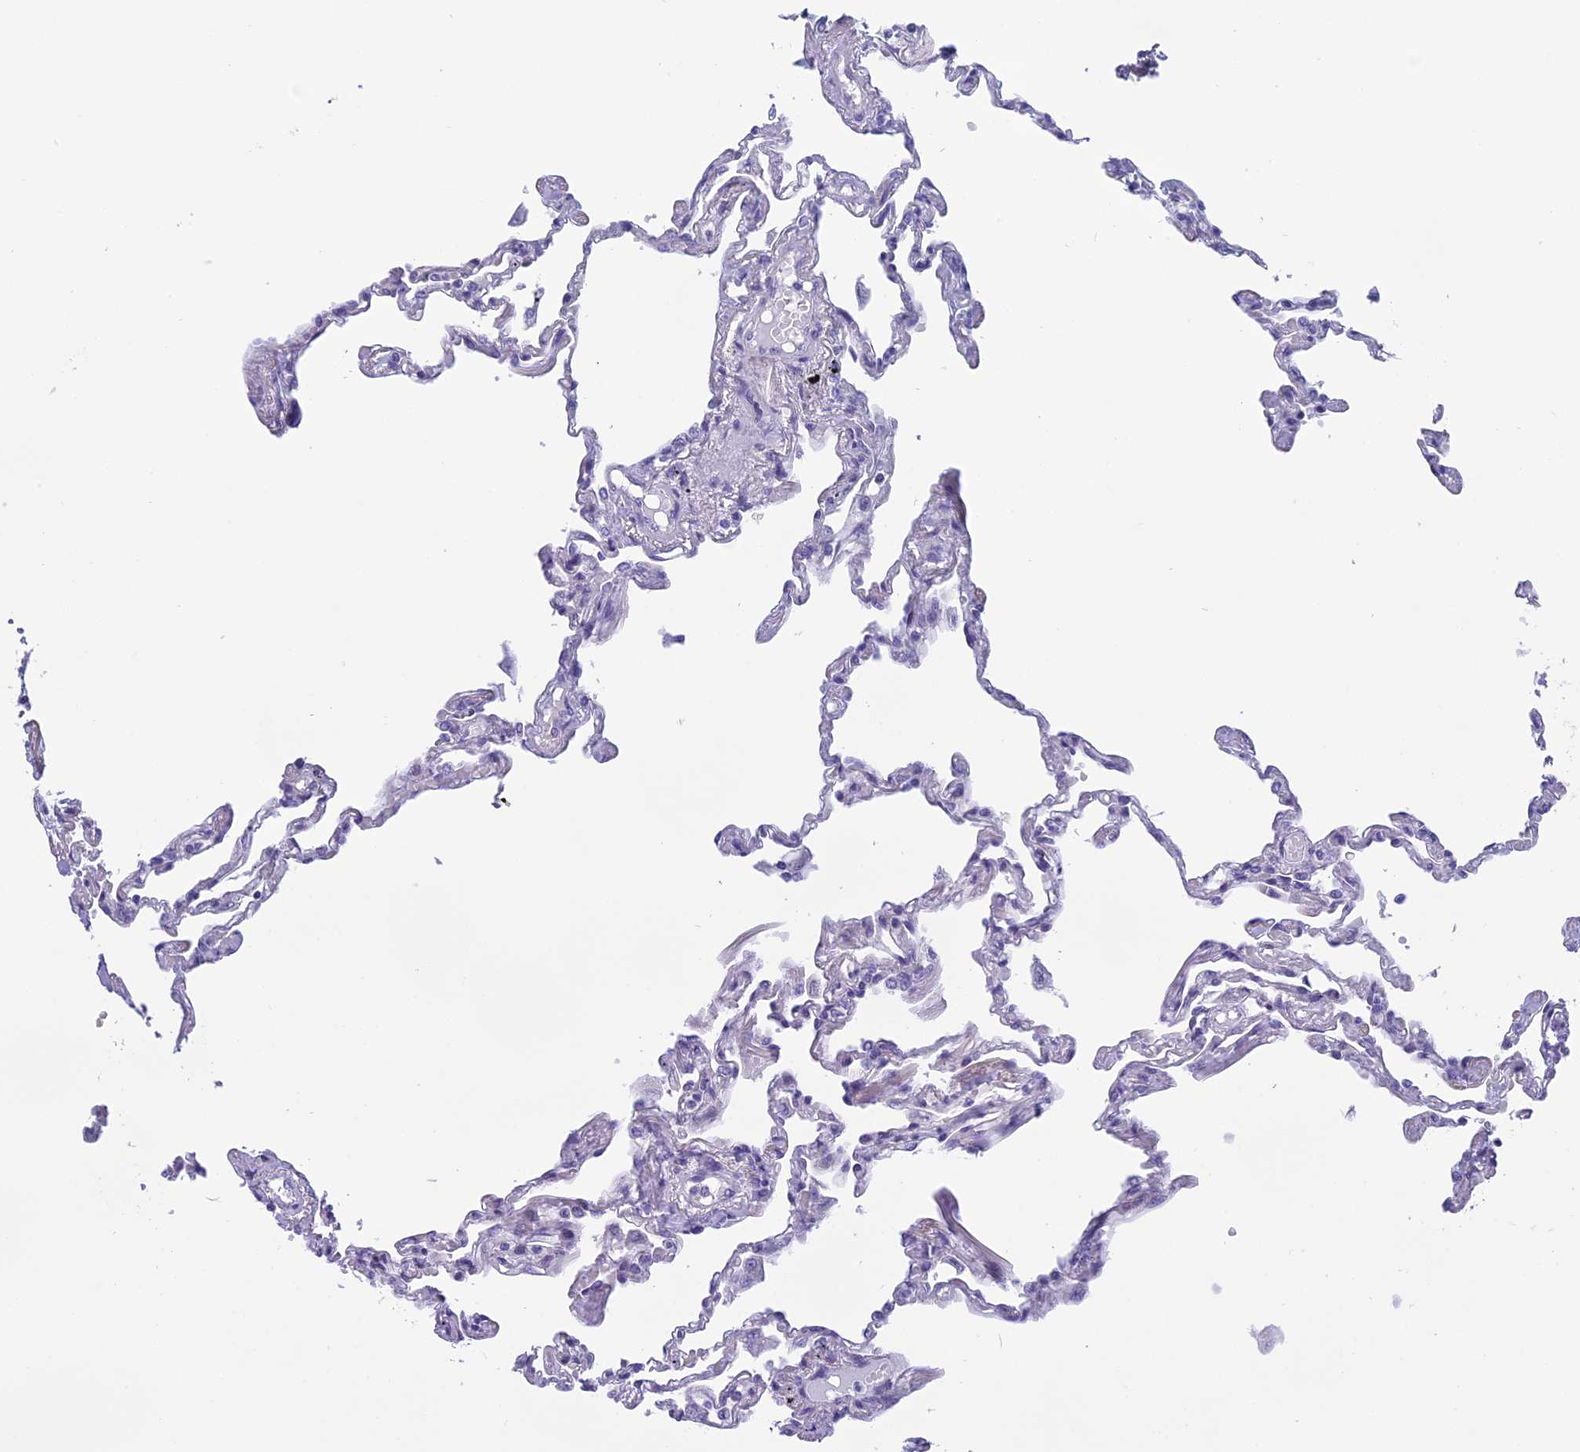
{"staining": {"intensity": "negative", "quantity": "none", "location": "none"}, "tissue": "lung", "cell_type": "Alveolar cells", "image_type": "normal", "snomed": [{"axis": "morphology", "description": "Normal tissue, NOS"}, {"axis": "topography", "description": "Lung"}], "caption": "Lung stained for a protein using IHC reveals no staining alveolar cells.", "gene": "ARHGEF37", "patient": {"sex": "female", "age": 67}}